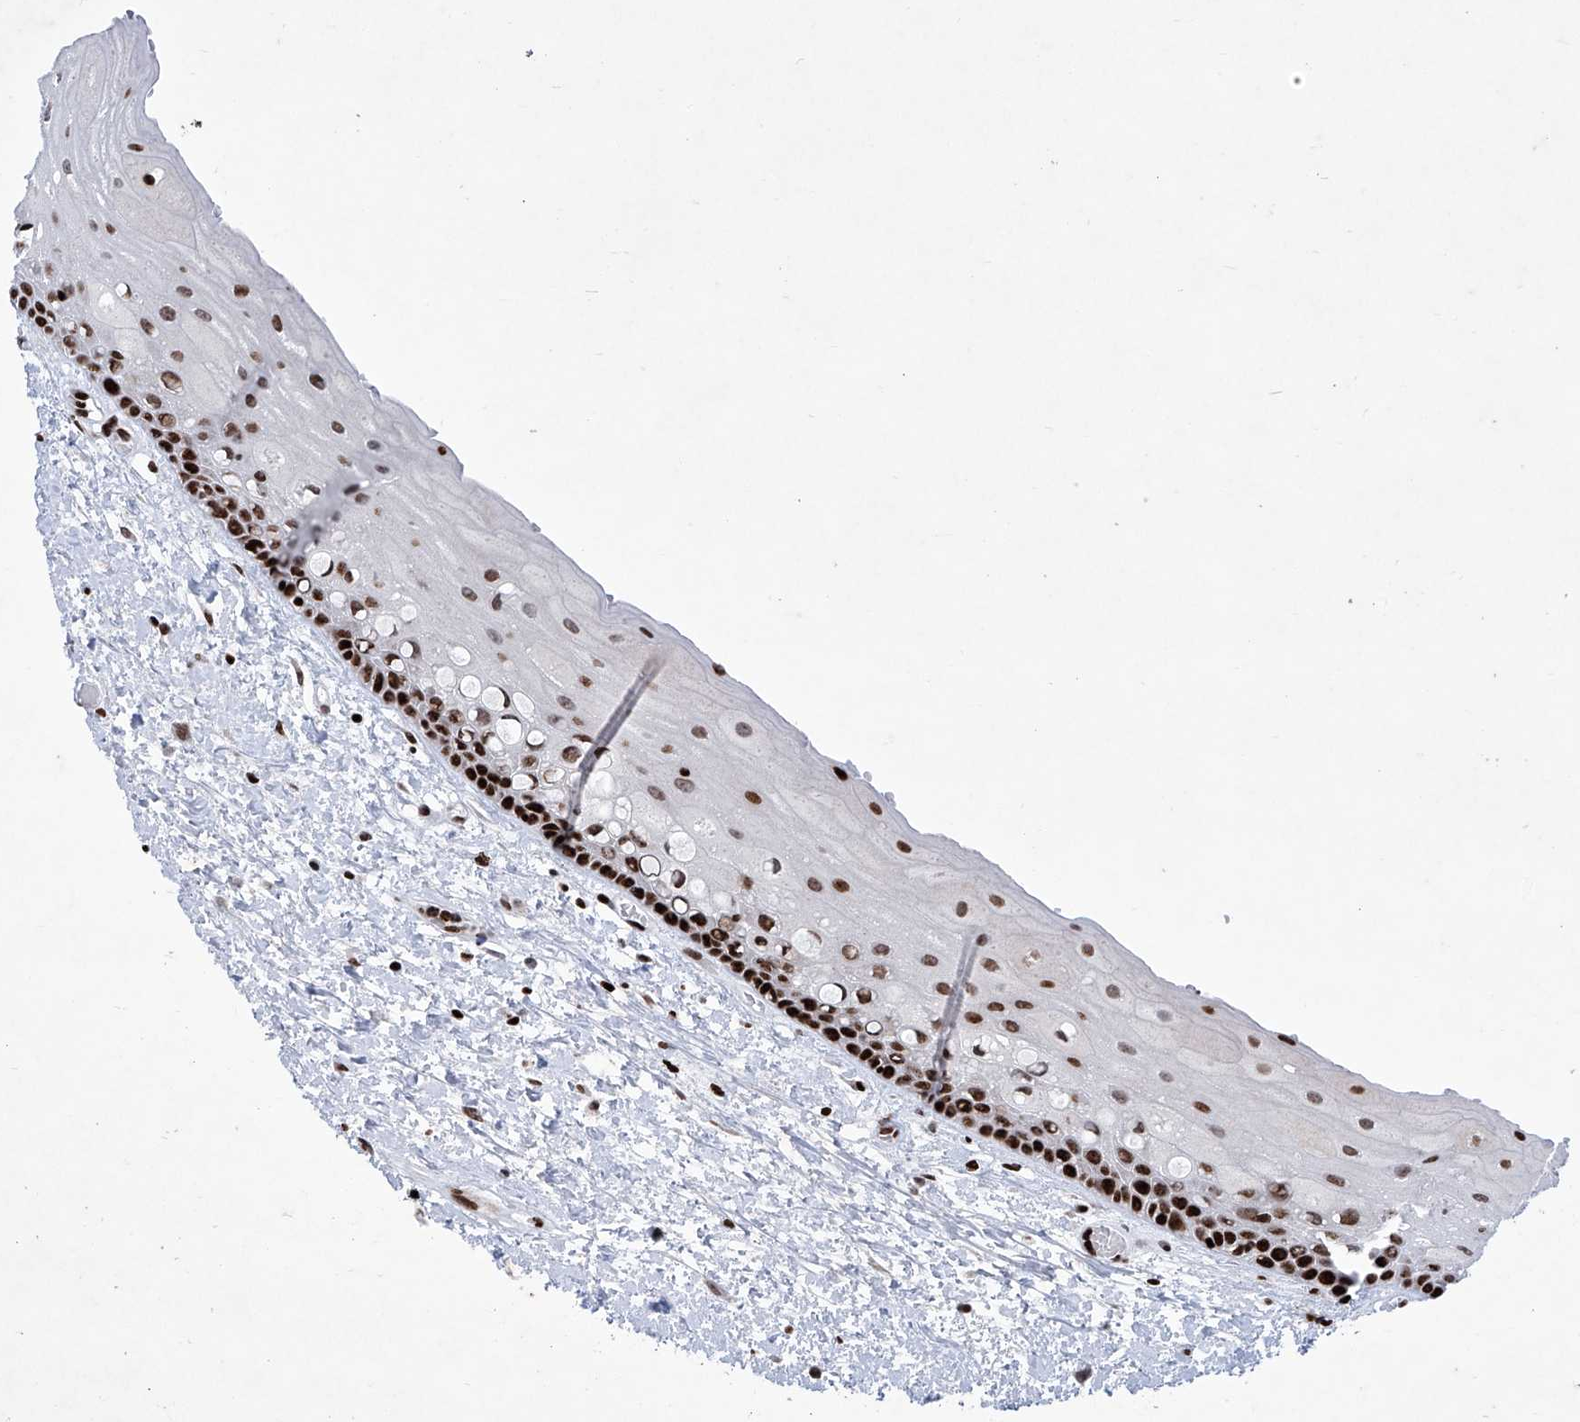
{"staining": {"intensity": "strong", "quantity": ">75%", "location": "nuclear"}, "tissue": "oral mucosa", "cell_type": "Squamous epithelial cells", "image_type": "normal", "snomed": [{"axis": "morphology", "description": "Normal tissue, NOS"}, {"axis": "topography", "description": "Oral tissue"}], "caption": "Immunohistochemistry of unremarkable human oral mucosa shows high levels of strong nuclear staining in about >75% of squamous epithelial cells.", "gene": "HEY2", "patient": {"sex": "female", "age": 76}}